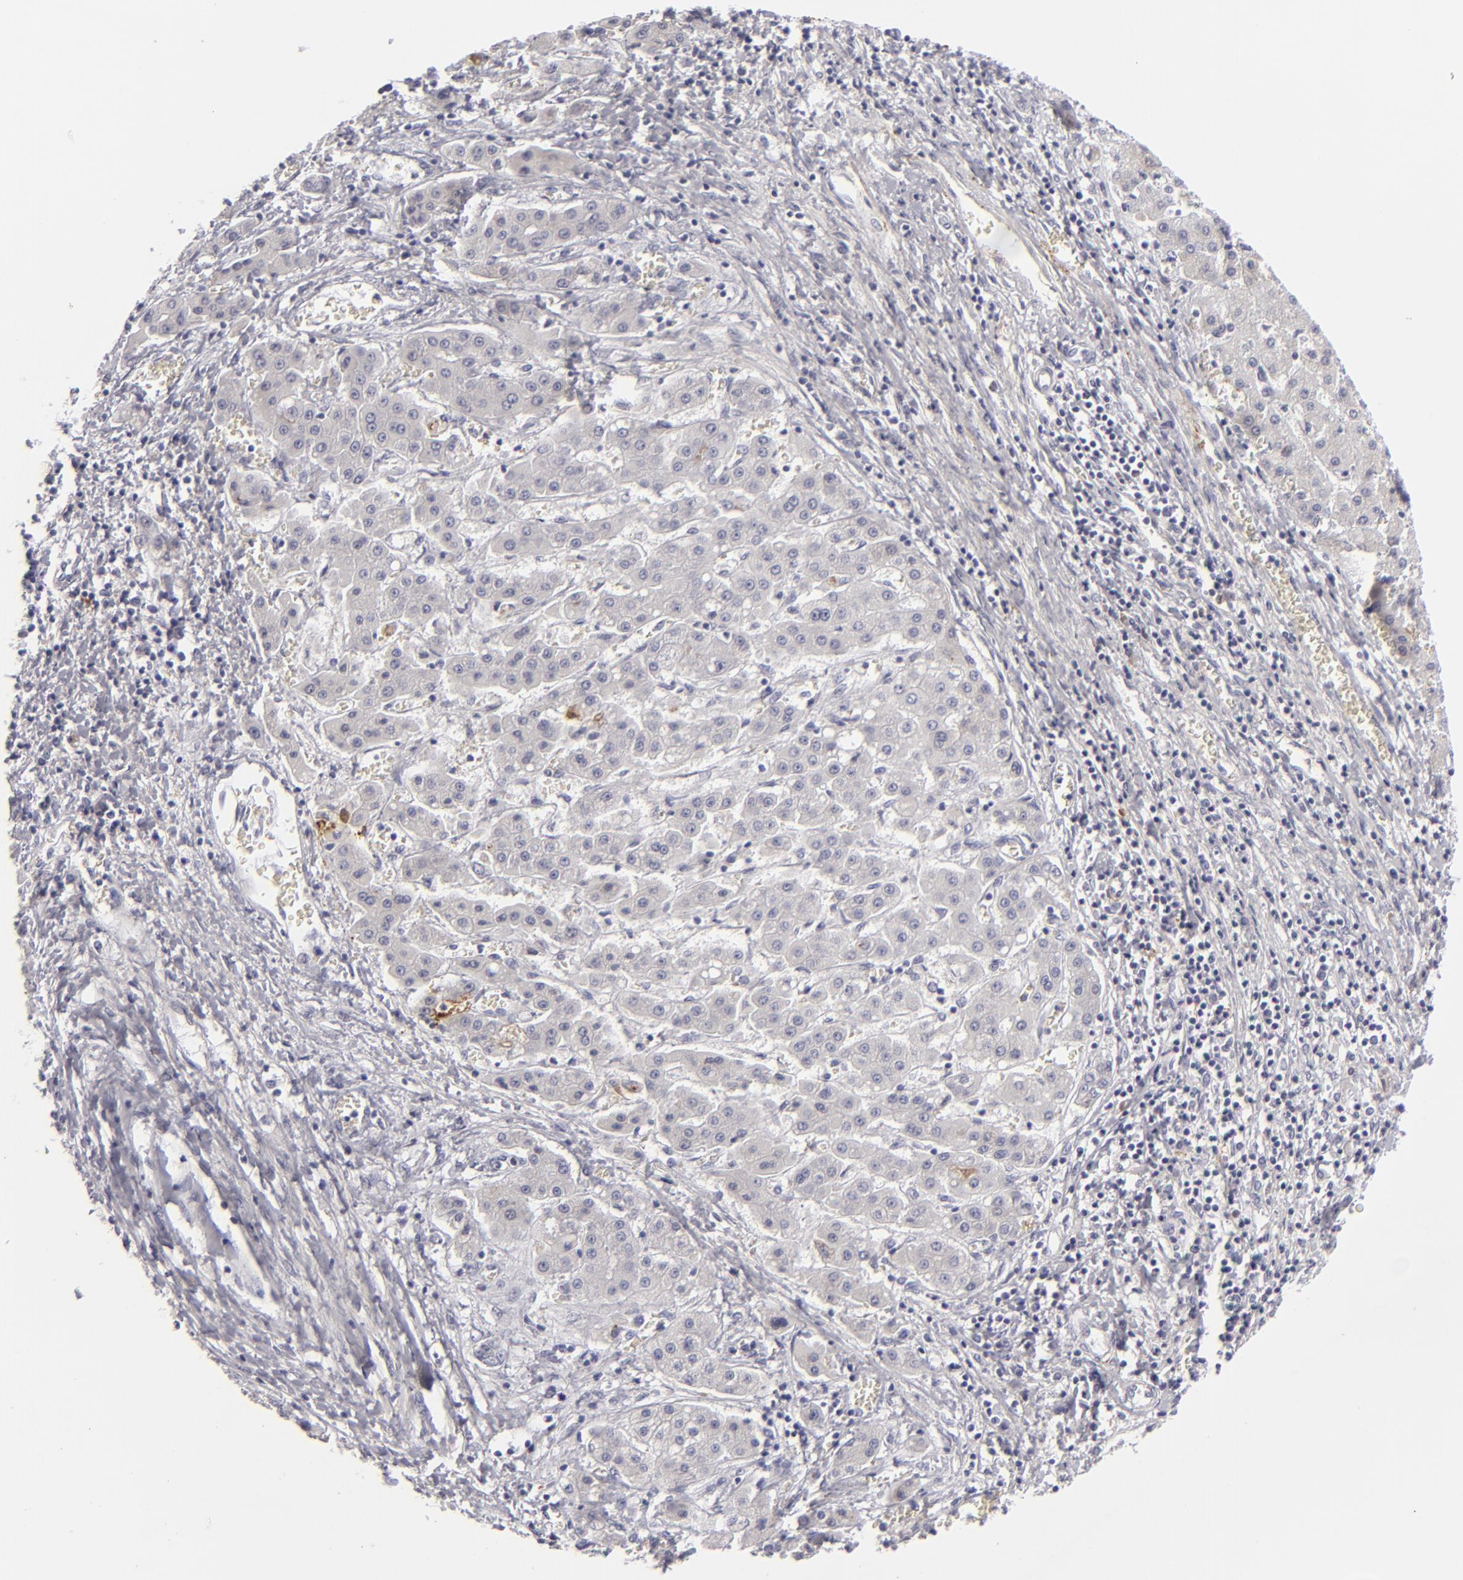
{"staining": {"intensity": "weak", "quantity": "<25%", "location": "cytoplasmic/membranous"}, "tissue": "liver cancer", "cell_type": "Tumor cells", "image_type": "cancer", "snomed": [{"axis": "morphology", "description": "Carcinoma, Hepatocellular, NOS"}, {"axis": "topography", "description": "Liver"}], "caption": "Immunohistochemical staining of human liver cancer (hepatocellular carcinoma) exhibits no significant staining in tumor cells.", "gene": "C9", "patient": {"sex": "male", "age": 24}}